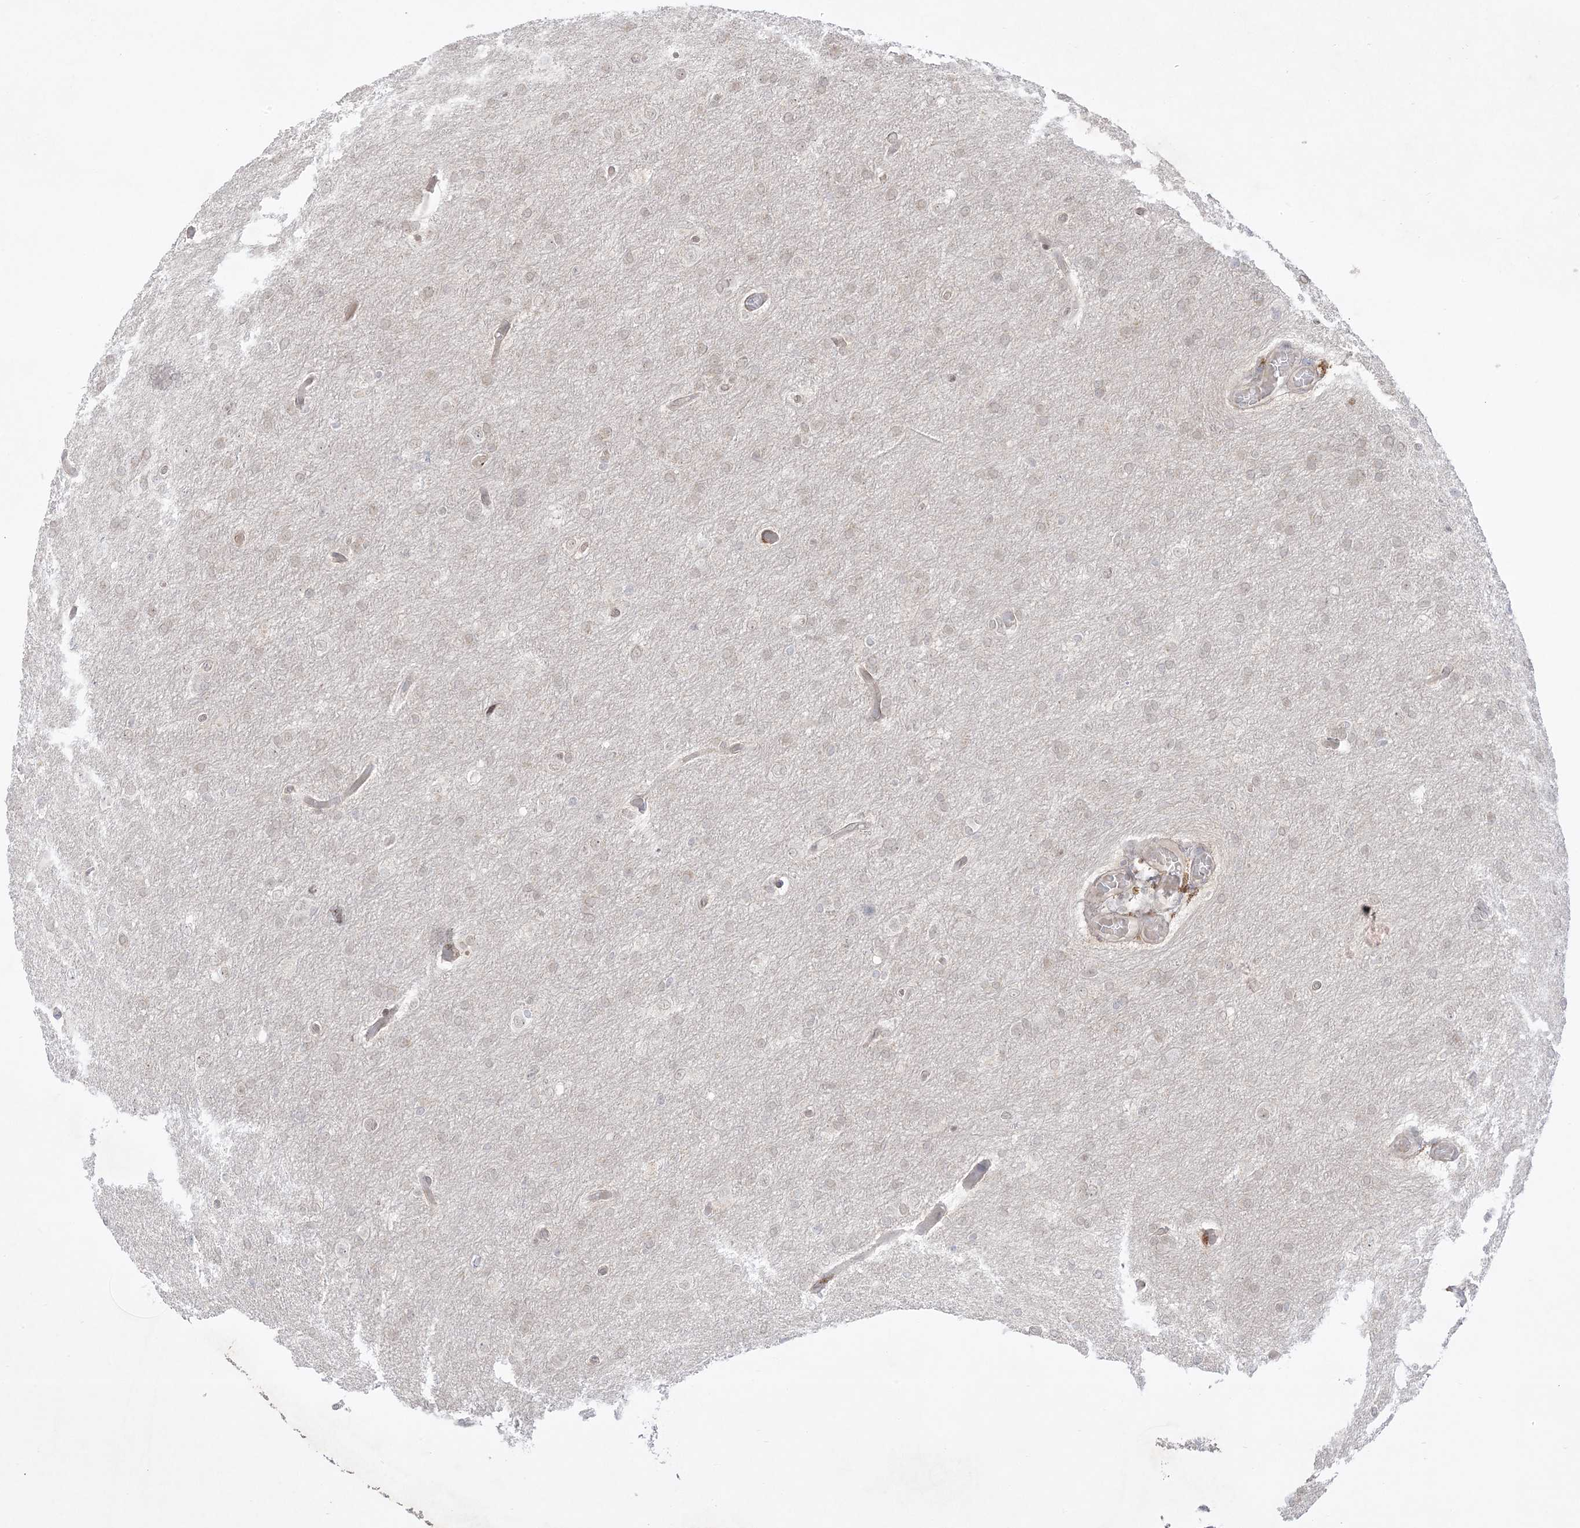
{"staining": {"intensity": "weak", "quantity": "<25%", "location": "nuclear"}, "tissue": "glioma", "cell_type": "Tumor cells", "image_type": "cancer", "snomed": [{"axis": "morphology", "description": "Glioma, malignant, High grade"}, {"axis": "topography", "description": "Cerebral cortex"}], "caption": "Micrograph shows no protein positivity in tumor cells of malignant glioma (high-grade) tissue. The staining was performed using DAB (3,3'-diaminobenzidine) to visualize the protein expression in brown, while the nuclei were stained in blue with hematoxylin (Magnification: 20x).", "gene": "PTK6", "patient": {"sex": "female", "age": 36}}